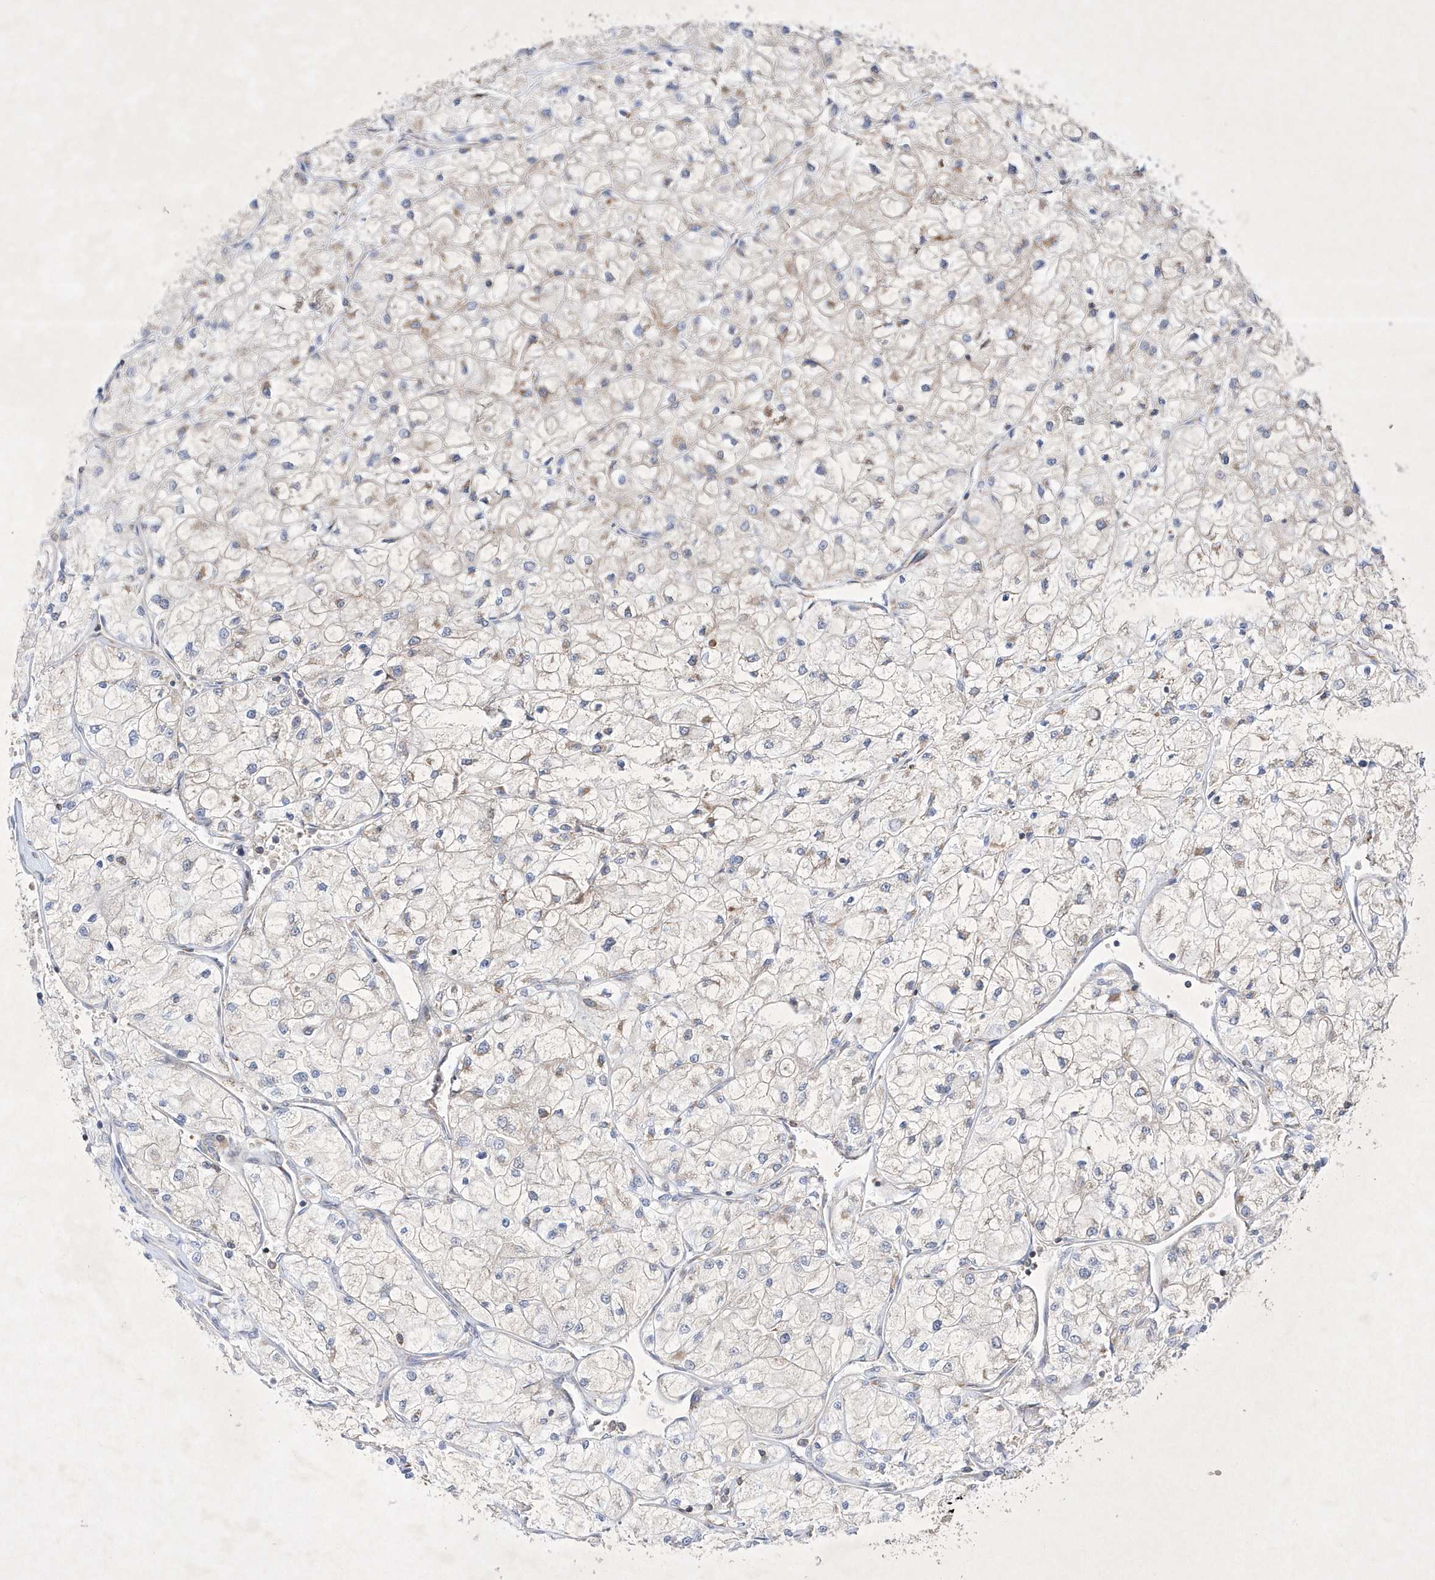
{"staining": {"intensity": "weak", "quantity": "<25%", "location": "cytoplasmic/membranous"}, "tissue": "renal cancer", "cell_type": "Tumor cells", "image_type": "cancer", "snomed": [{"axis": "morphology", "description": "Adenocarcinoma, NOS"}, {"axis": "topography", "description": "Kidney"}], "caption": "Immunohistochemistry of adenocarcinoma (renal) reveals no positivity in tumor cells.", "gene": "OPA1", "patient": {"sex": "male", "age": 80}}